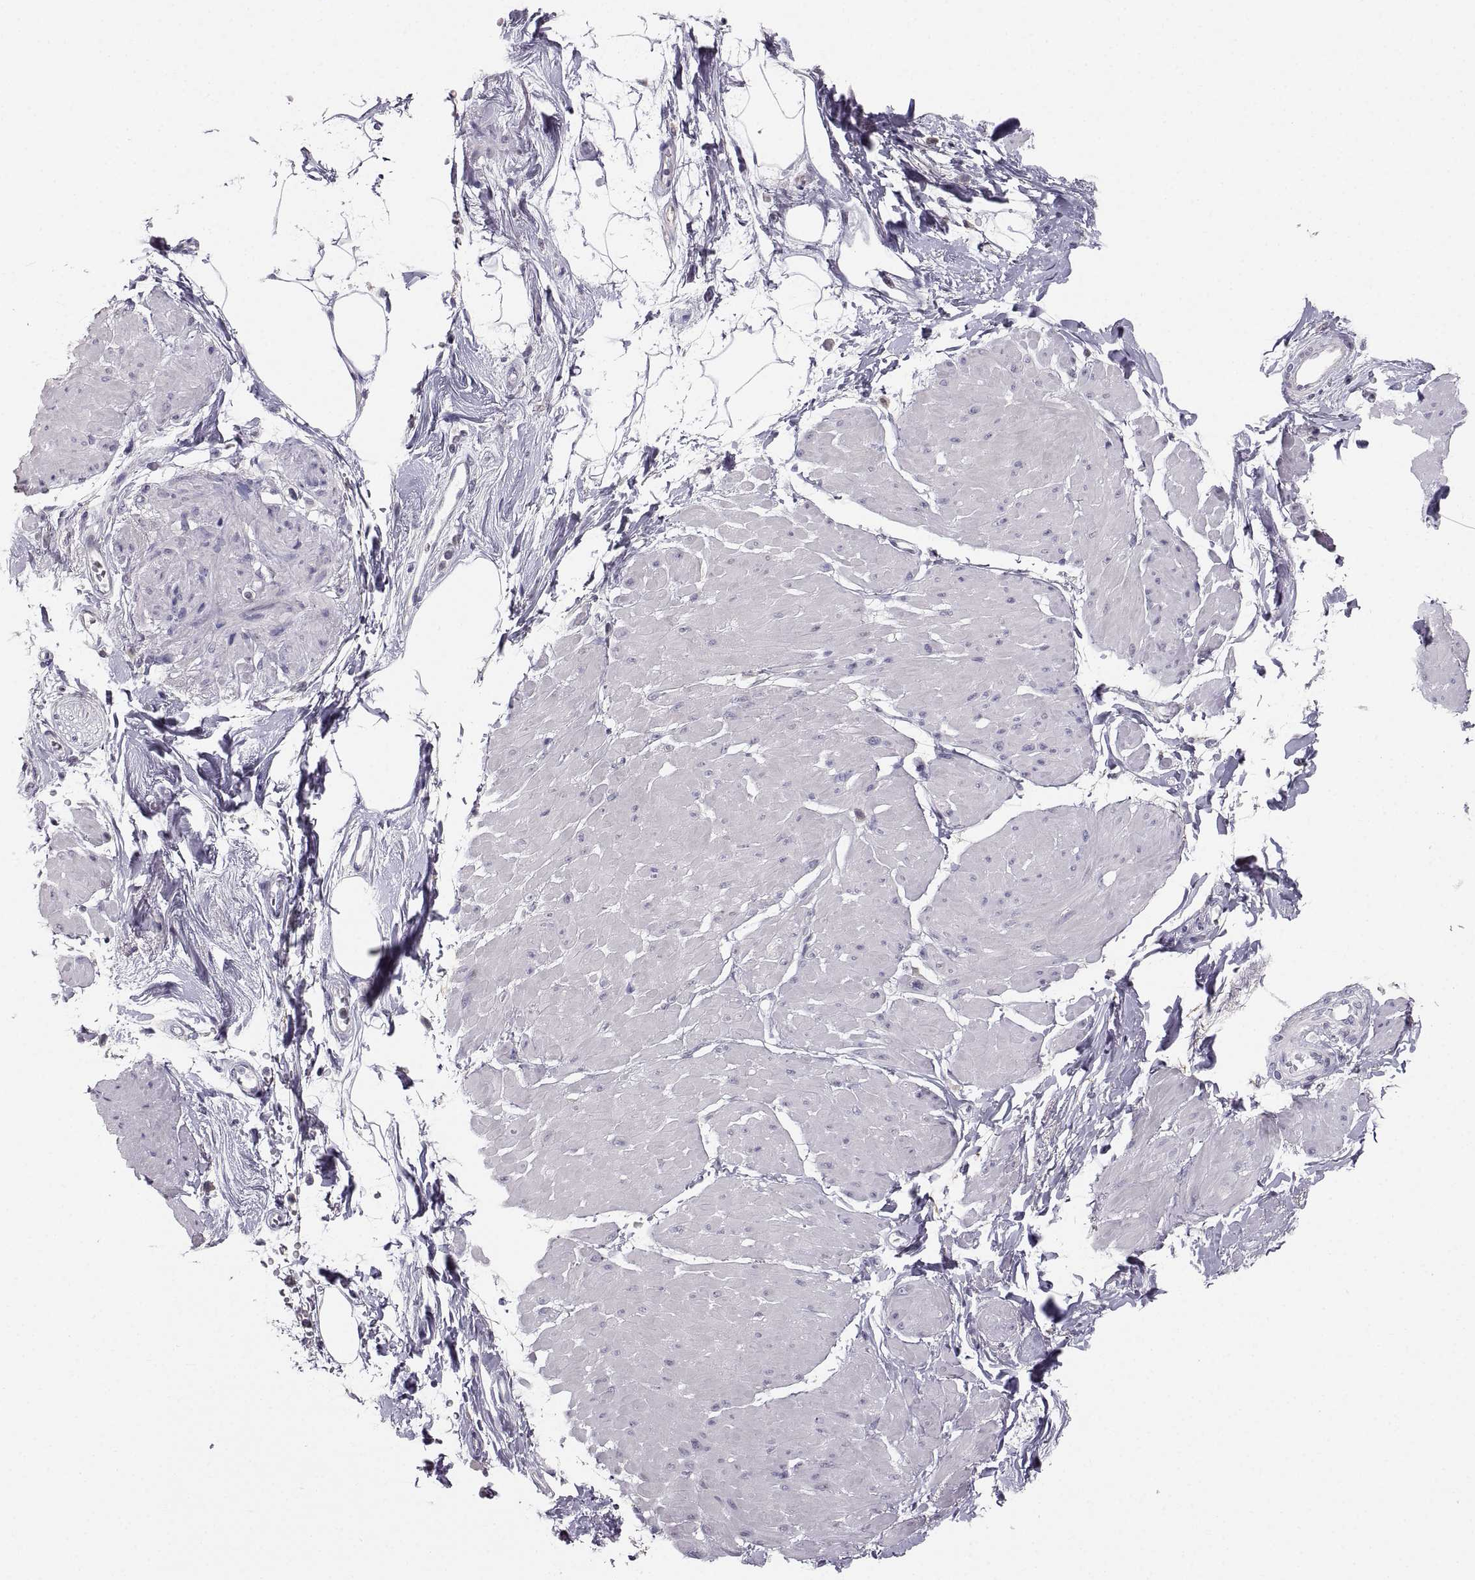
{"staining": {"intensity": "negative", "quantity": "none", "location": "none"}, "tissue": "smooth muscle", "cell_type": "Smooth muscle cells", "image_type": "normal", "snomed": [{"axis": "morphology", "description": "Normal tissue, NOS"}, {"axis": "topography", "description": "Adipose tissue"}, {"axis": "topography", "description": "Smooth muscle"}, {"axis": "topography", "description": "Peripheral nerve tissue"}], "caption": "High power microscopy micrograph of an IHC image of benign smooth muscle, revealing no significant staining in smooth muscle cells. (DAB immunohistochemistry with hematoxylin counter stain).", "gene": "ZNF185", "patient": {"sex": "male", "age": 83}}